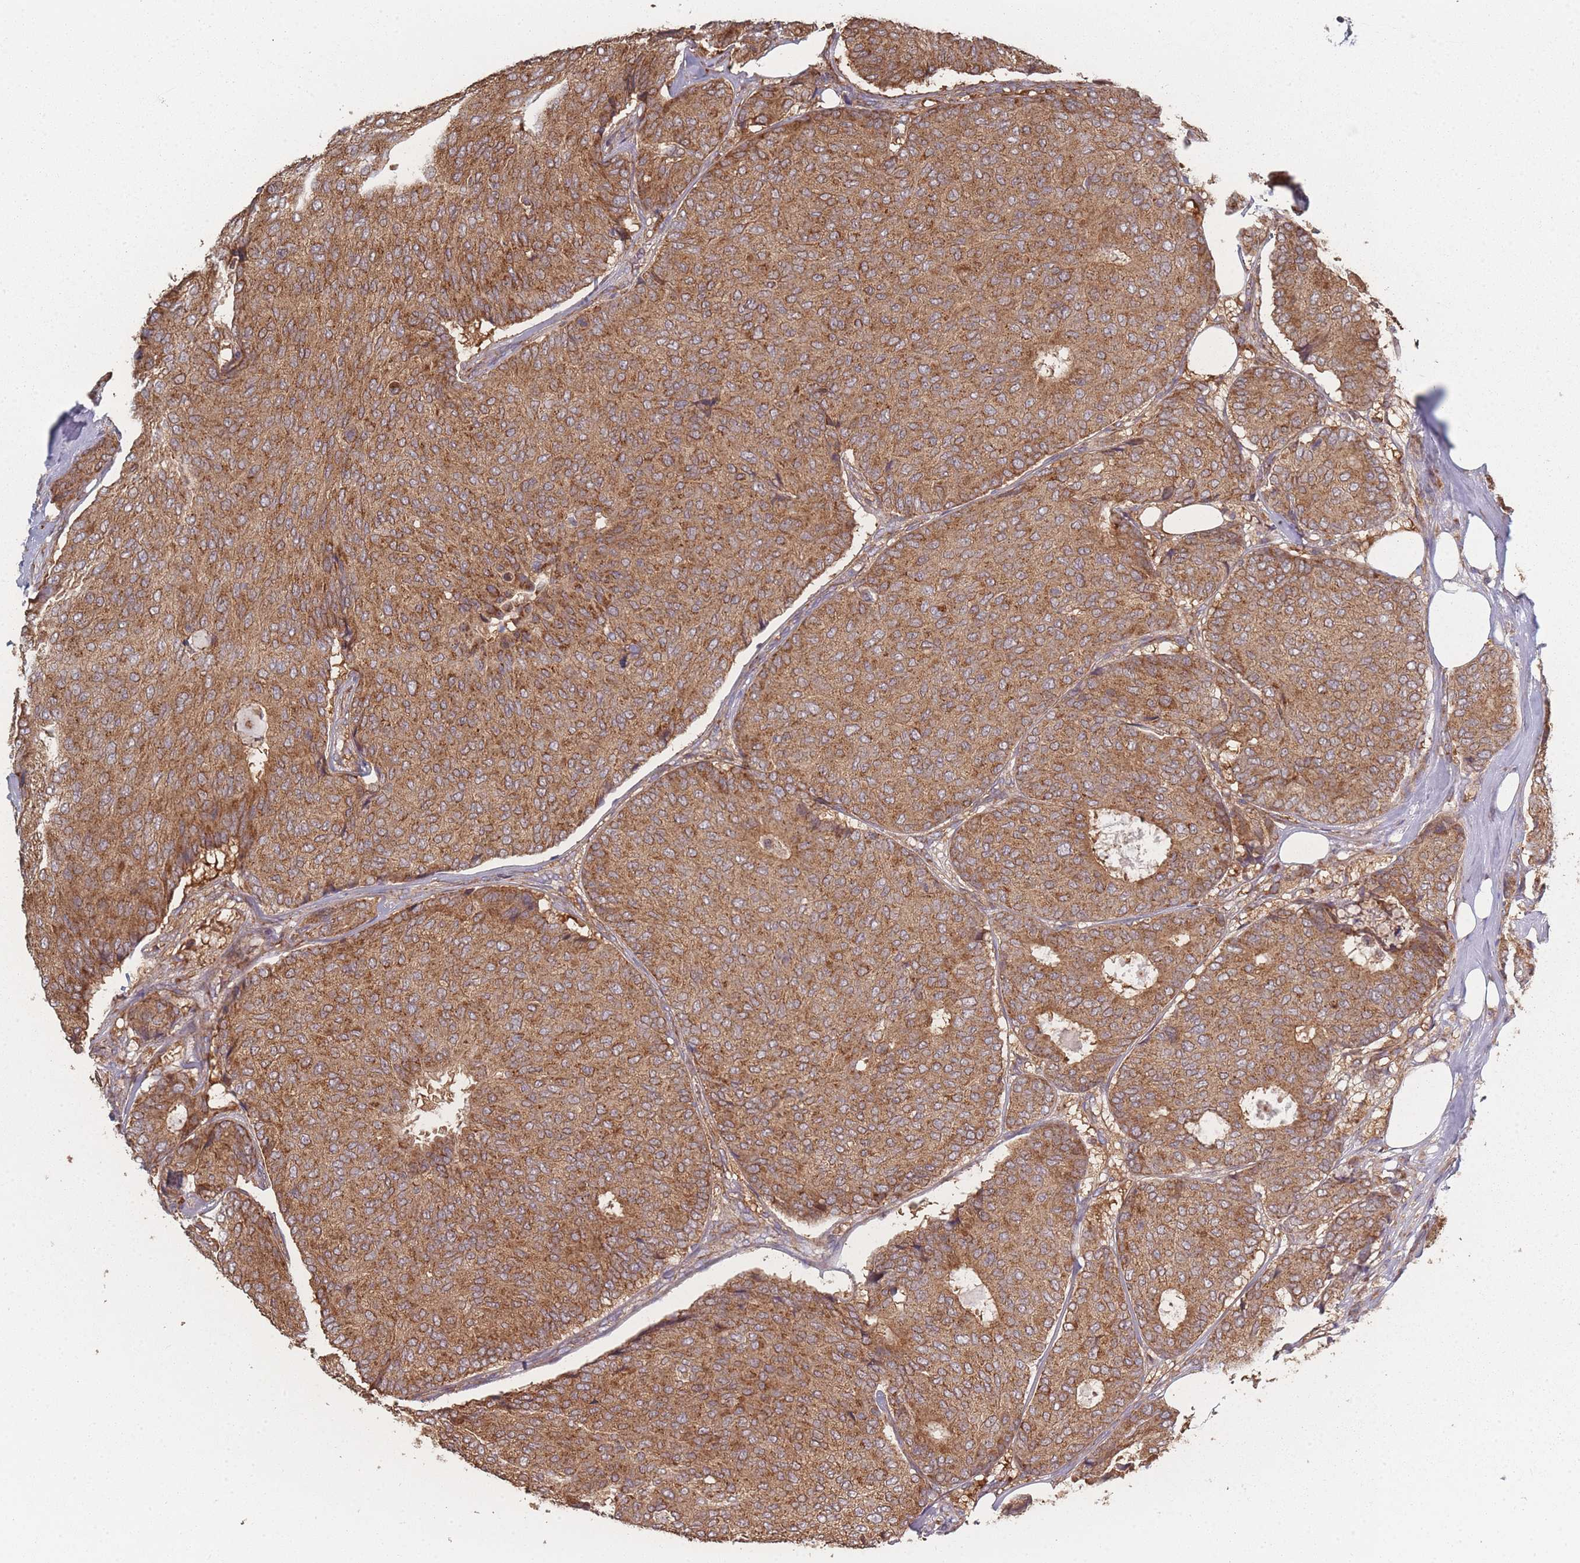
{"staining": {"intensity": "moderate", "quantity": ">75%", "location": "cytoplasmic/membranous"}, "tissue": "breast cancer", "cell_type": "Tumor cells", "image_type": "cancer", "snomed": [{"axis": "morphology", "description": "Duct carcinoma"}, {"axis": "topography", "description": "Breast"}], "caption": "Immunohistochemical staining of human breast cancer reveals medium levels of moderate cytoplasmic/membranous protein staining in approximately >75% of tumor cells.", "gene": "PSMB3", "patient": {"sex": "female", "age": 75}}